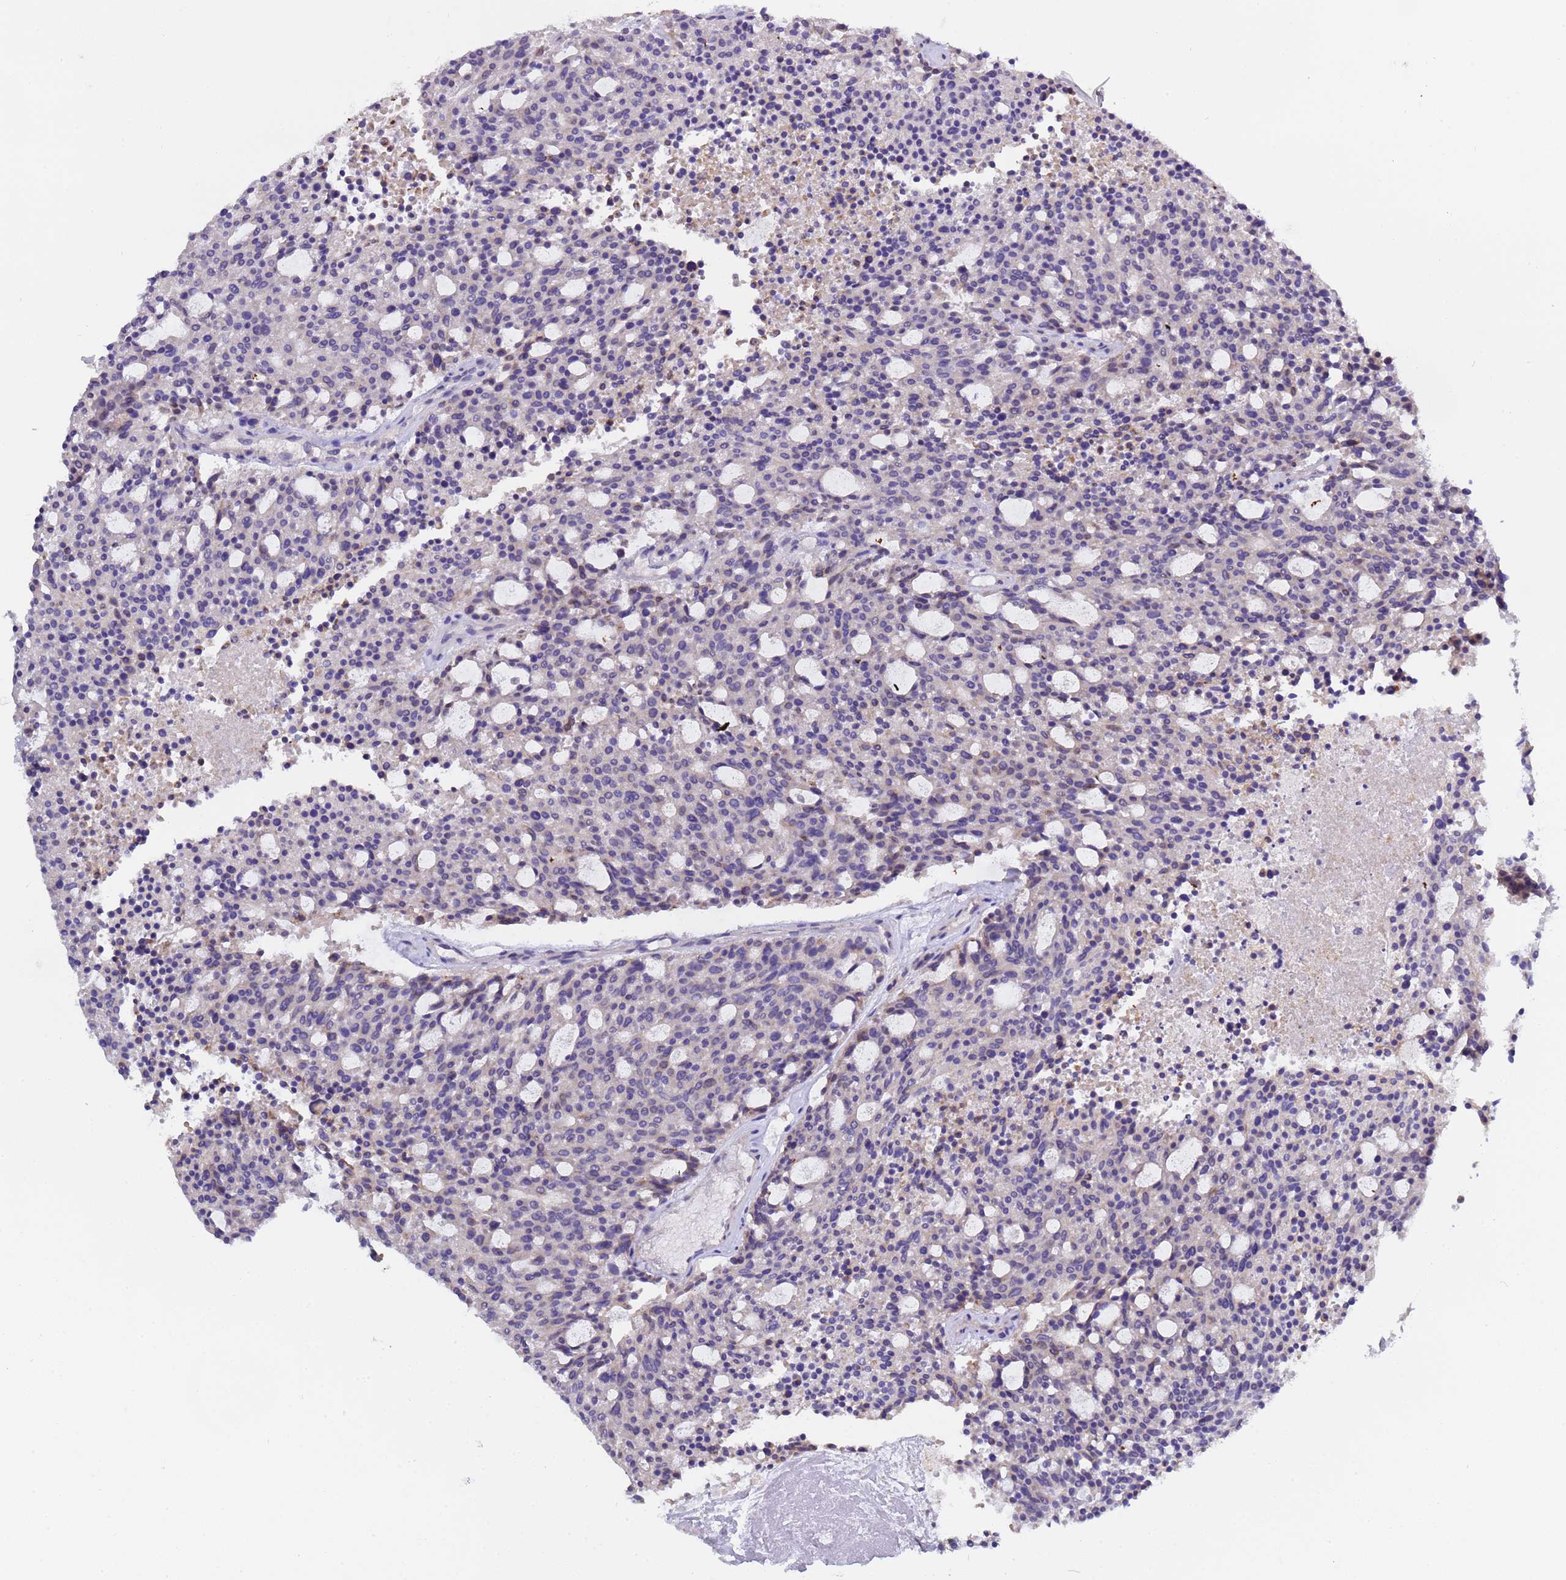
{"staining": {"intensity": "negative", "quantity": "none", "location": "none"}, "tissue": "carcinoid", "cell_type": "Tumor cells", "image_type": "cancer", "snomed": [{"axis": "morphology", "description": "Carcinoid, malignant, NOS"}, {"axis": "topography", "description": "Pancreas"}], "caption": "A high-resolution histopathology image shows immunohistochemistry staining of malignant carcinoid, which shows no significant expression in tumor cells. (DAB immunohistochemistry (IHC) with hematoxylin counter stain).", "gene": "ELMOD2", "patient": {"sex": "female", "age": 54}}